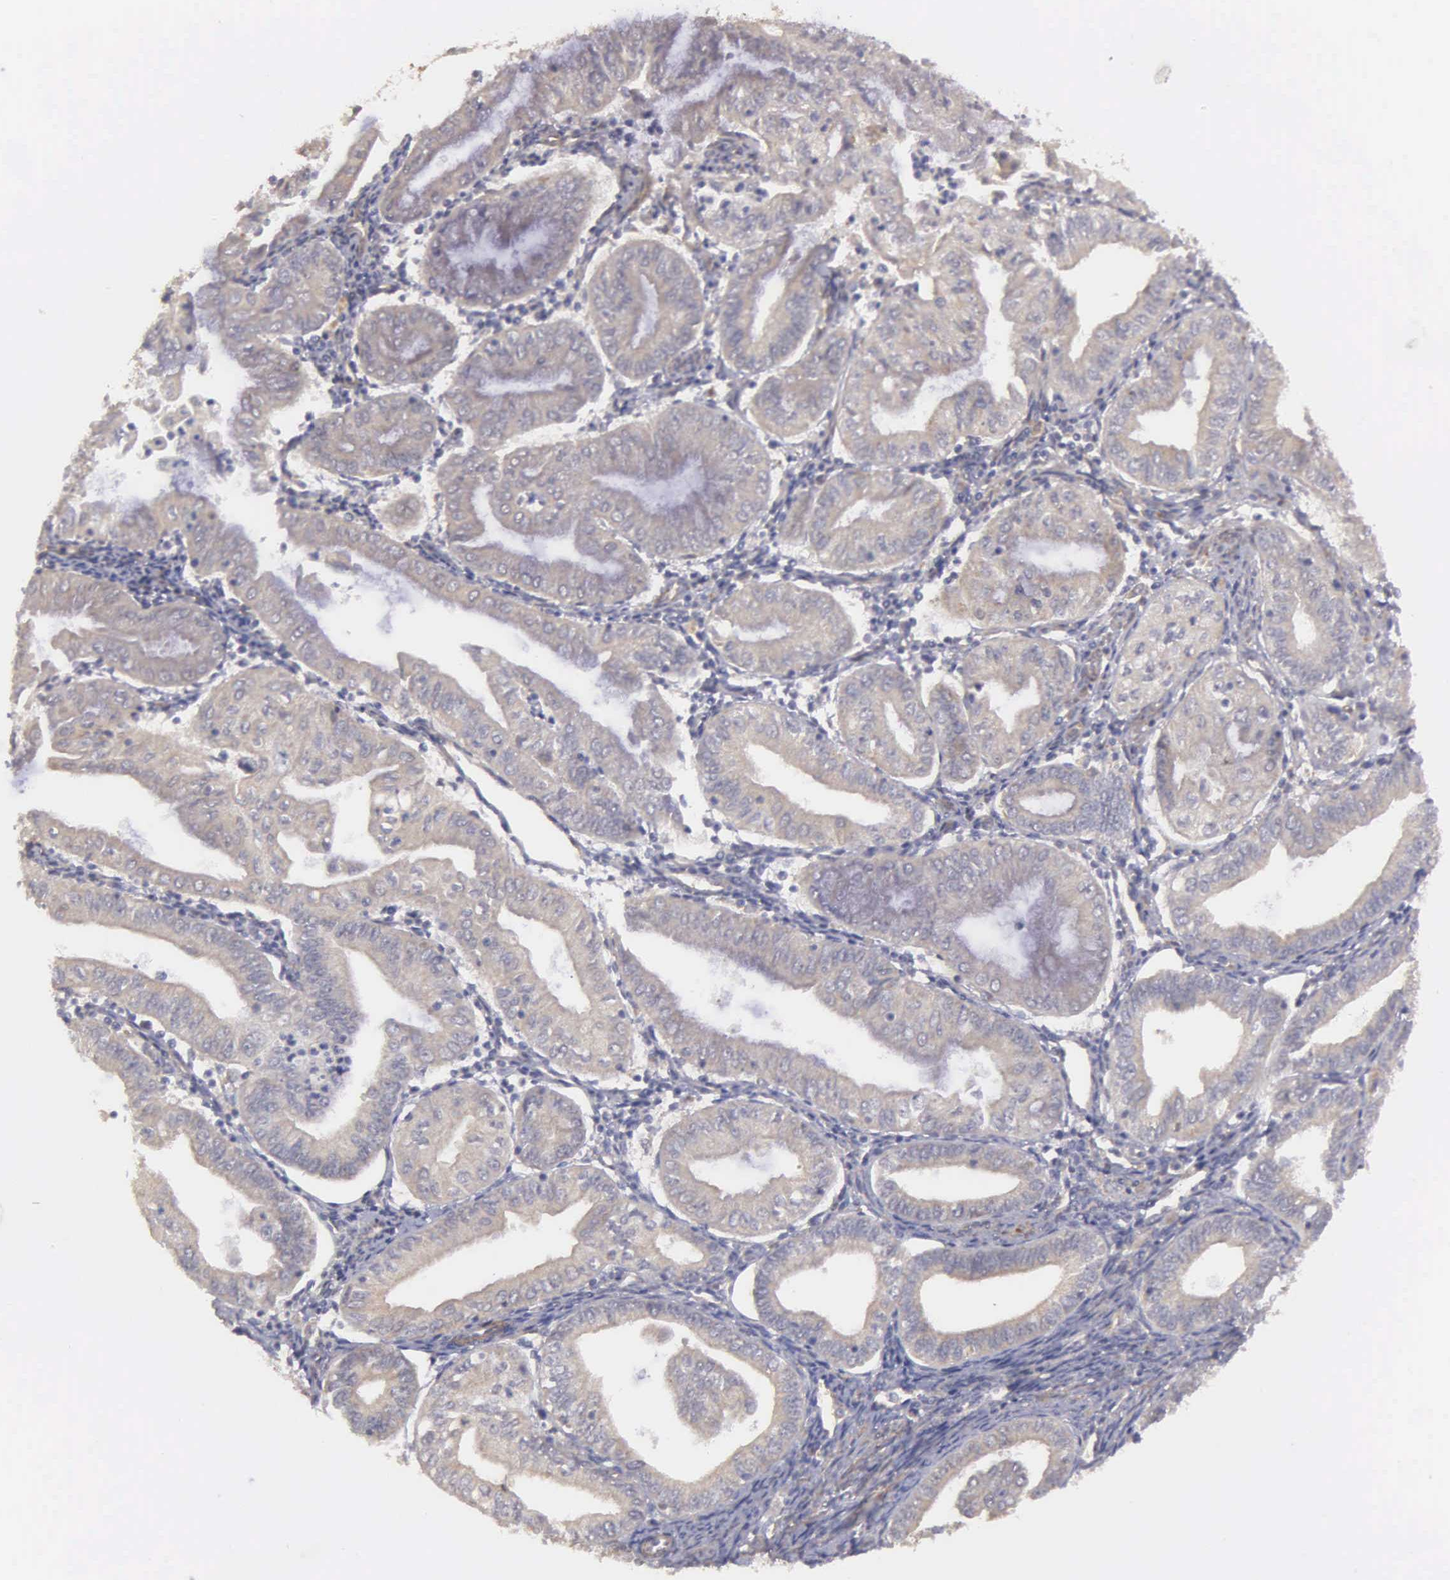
{"staining": {"intensity": "weak", "quantity": ">75%", "location": "cytoplasmic/membranous"}, "tissue": "endometrial cancer", "cell_type": "Tumor cells", "image_type": "cancer", "snomed": [{"axis": "morphology", "description": "Adenocarcinoma, NOS"}, {"axis": "topography", "description": "Endometrium"}], "caption": "Immunohistochemistry (IHC) staining of endometrial adenocarcinoma, which reveals low levels of weak cytoplasmic/membranous expression in about >75% of tumor cells indicating weak cytoplasmic/membranous protein staining. The staining was performed using DAB (brown) for protein detection and nuclei were counterstained in hematoxylin (blue).", "gene": "RTL10", "patient": {"sex": "female", "age": 55}}